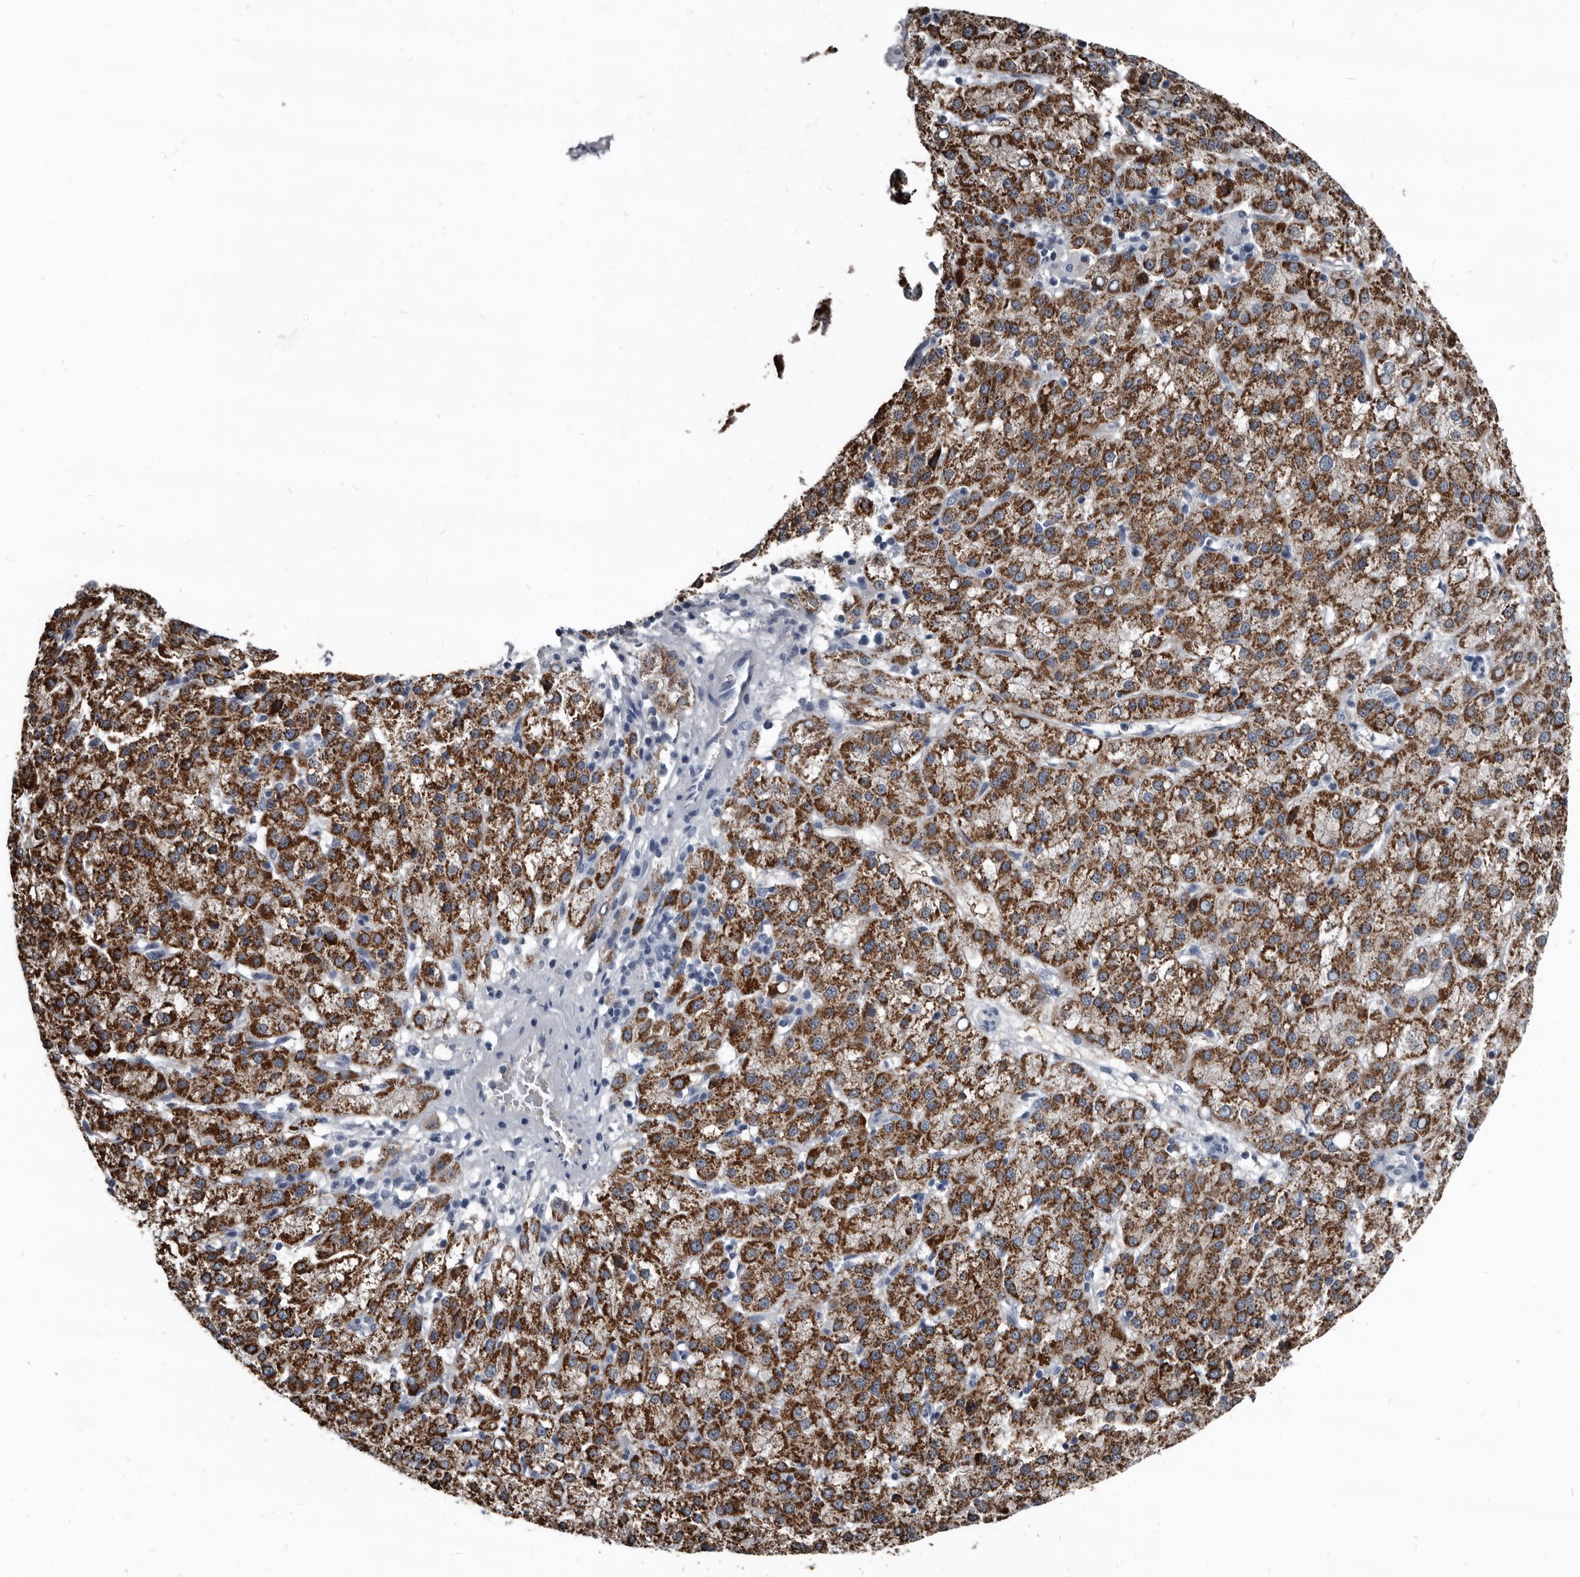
{"staining": {"intensity": "strong", "quantity": "25%-75%", "location": "cytoplasmic/membranous"}, "tissue": "liver cancer", "cell_type": "Tumor cells", "image_type": "cancer", "snomed": [{"axis": "morphology", "description": "Carcinoma, Hepatocellular, NOS"}, {"axis": "topography", "description": "Liver"}], "caption": "High-magnification brightfield microscopy of liver cancer stained with DAB (3,3'-diaminobenzidine) (brown) and counterstained with hematoxylin (blue). tumor cells exhibit strong cytoplasmic/membranous staining is present in about25%-75% of cells. The staining was performed using DAB to visualize the protein expression in brown, while the nuclei were stained in blue with hematoxylin (Magnification: 20x).", "gene": "GREB1", "patient": {"sex": "female", "age": 58}}